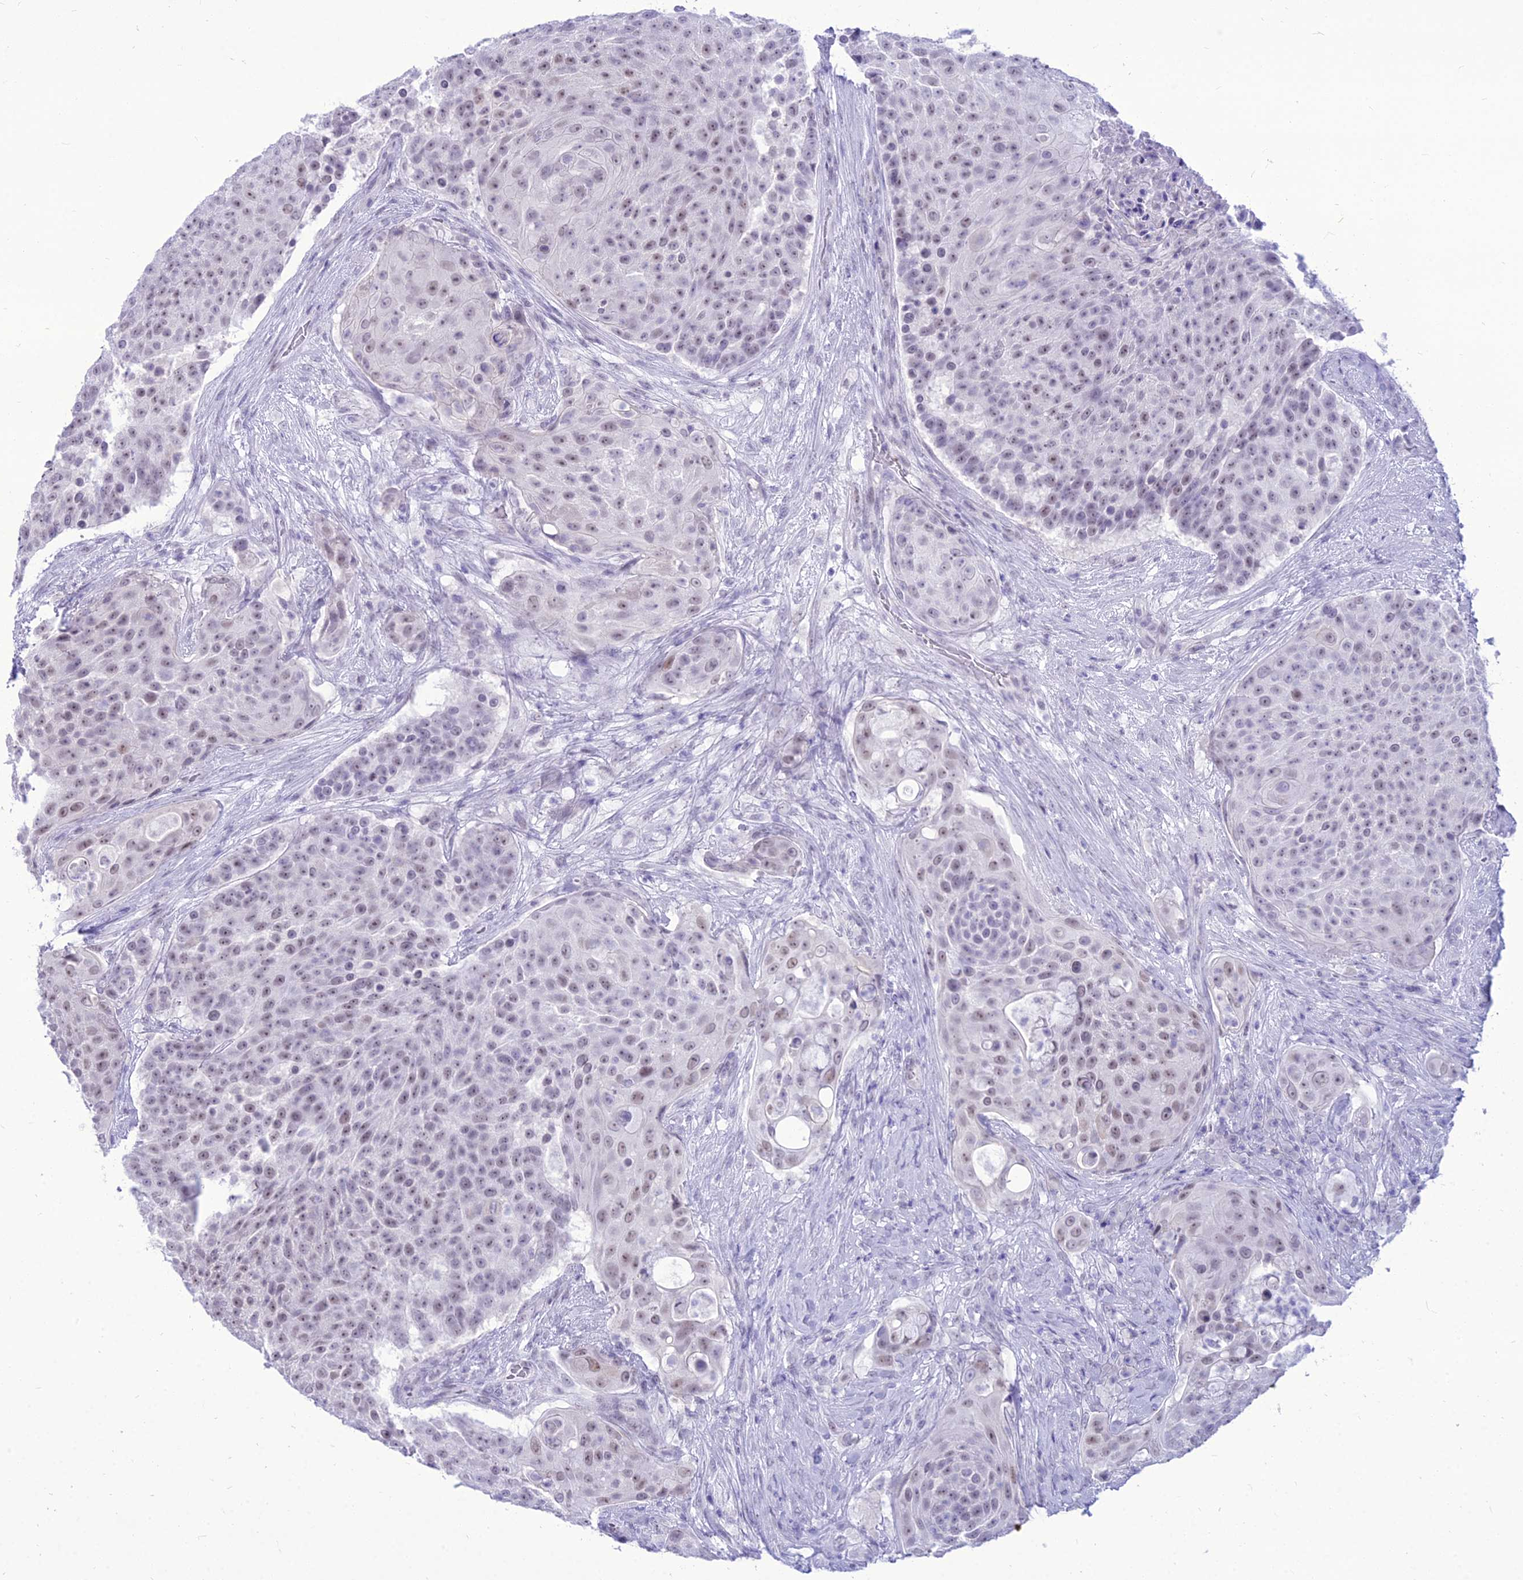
{"staining": {"intensity": "weak", "quantity": "25%-75%", "location": "nuclear"}, "tissue": "urothelial cancer", "cell_type": "Tumor cells", "image_type": "cancer", "snomed": [{"axis": "morphology", "description": "Urothelial carcinoma, High grade"}, {"axis": "topography", "description": "Urinary bladder"}], "caption": "Tumor cells display weak nuclear staining in approximately 25%-75% of cells in high-grade urothelial carcinoma. The protein is stained brown, and the nuclei are stained in blue (DAB (3,3'-diaminobenzidine) IHC with brightfield microscopy, high magnification).", "gene": "DHX40", "patient": {"sex": "female", "age": 63}}